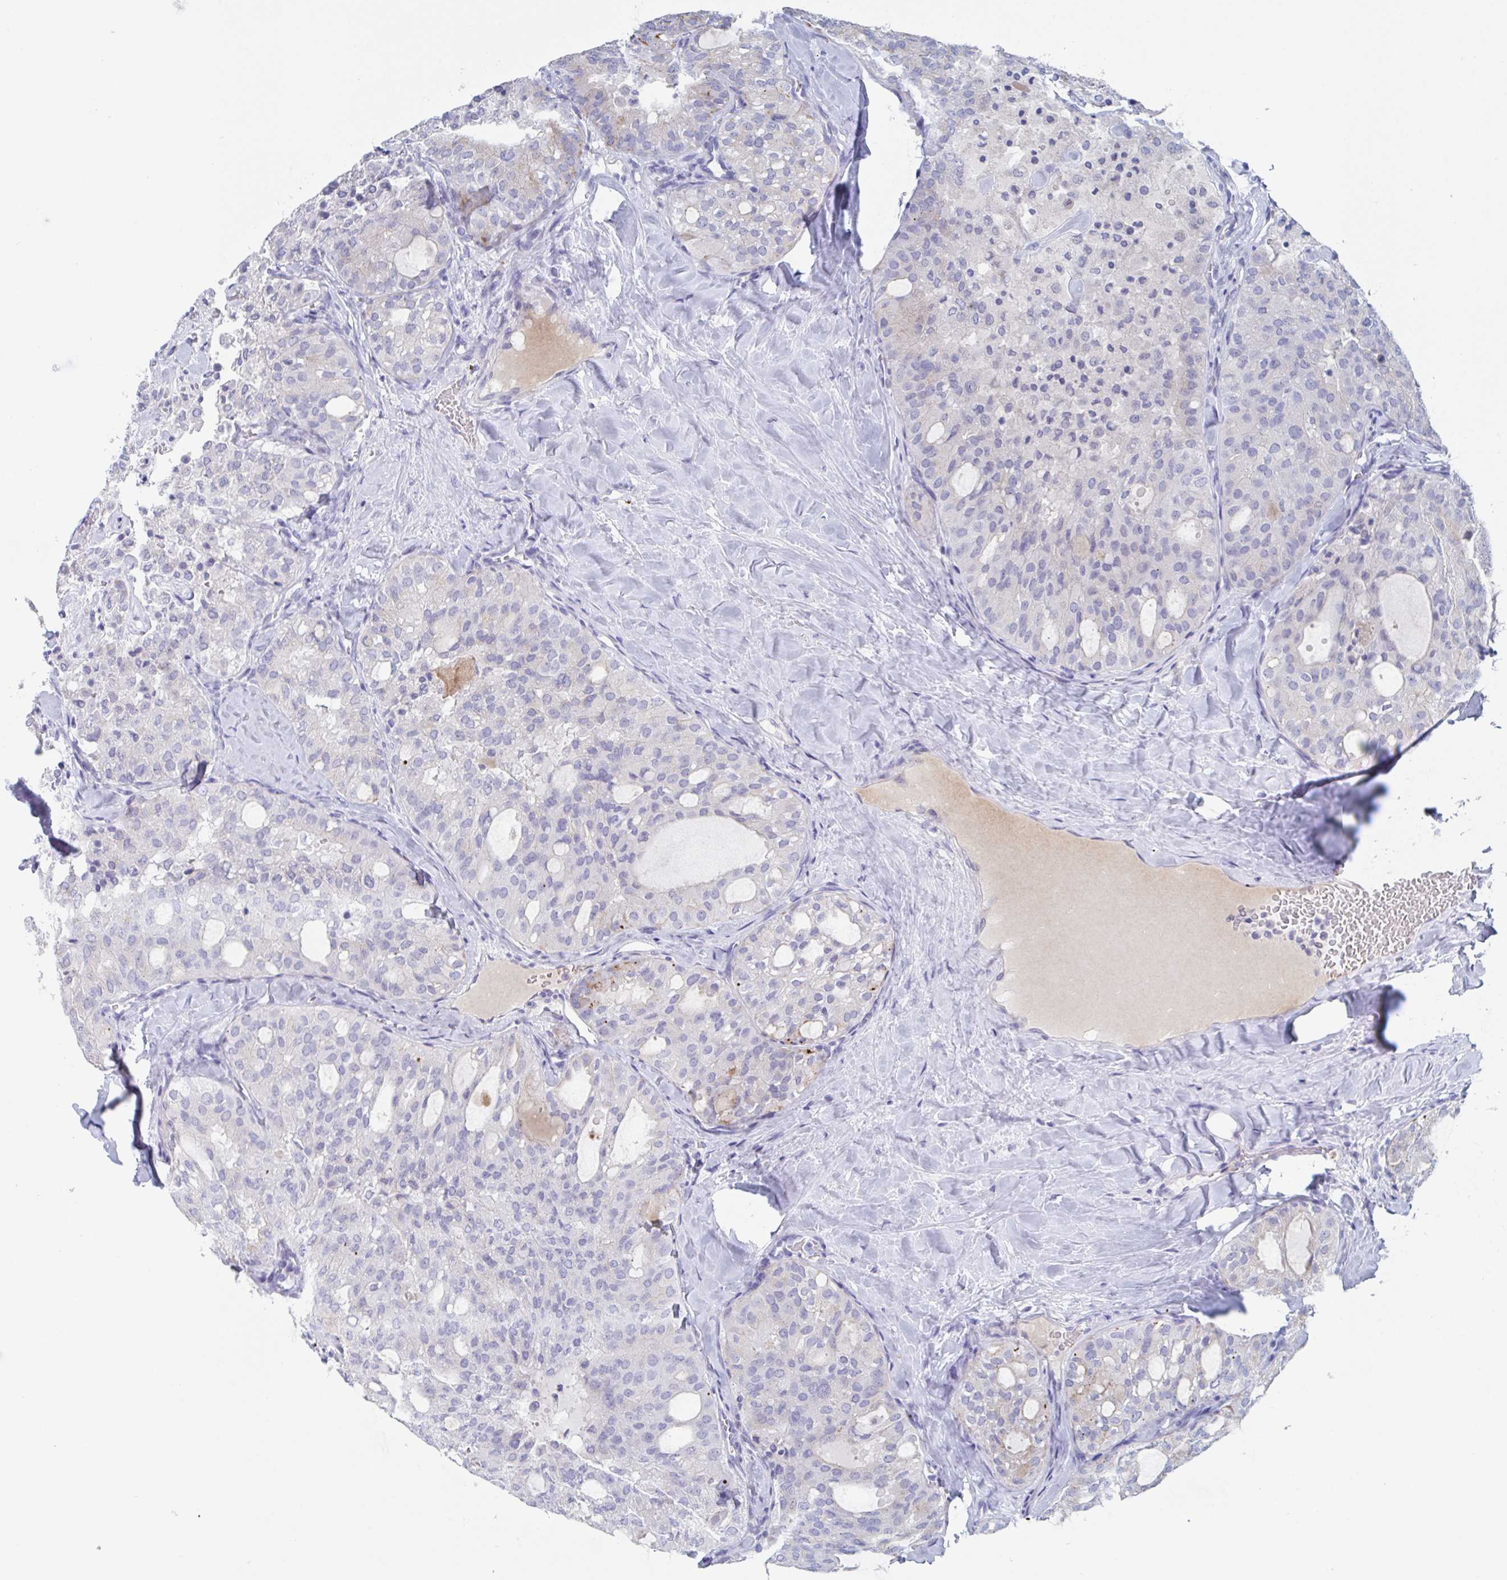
{"staining": {"intensity": "negative", "quantity": "none", "location": "none"}, "tissue": "thyroid cancer", "cell_type": "Tumor cells", "image_type": "cancer", "snomed": [{"axis": "morphology", "description": "Follicular adenoma carcinoma, NOS"}, {"axis": "topography", "description": "Thyroid gland"}], "caption": "High power microscopy photomicrograph of an immunohistochemistry (IHC) micrograph of follicular adenoma carcinoma (thyroid), revealing no significant positivity in tumor cells. (Stains: DAB immunohistochemistry (IHC) with hematoxylin counter stain, Microscopy: brightfield microscopy at high magnification).", "gene": "NT5C3B", "patient": {"sex": "male", "age": 75}}